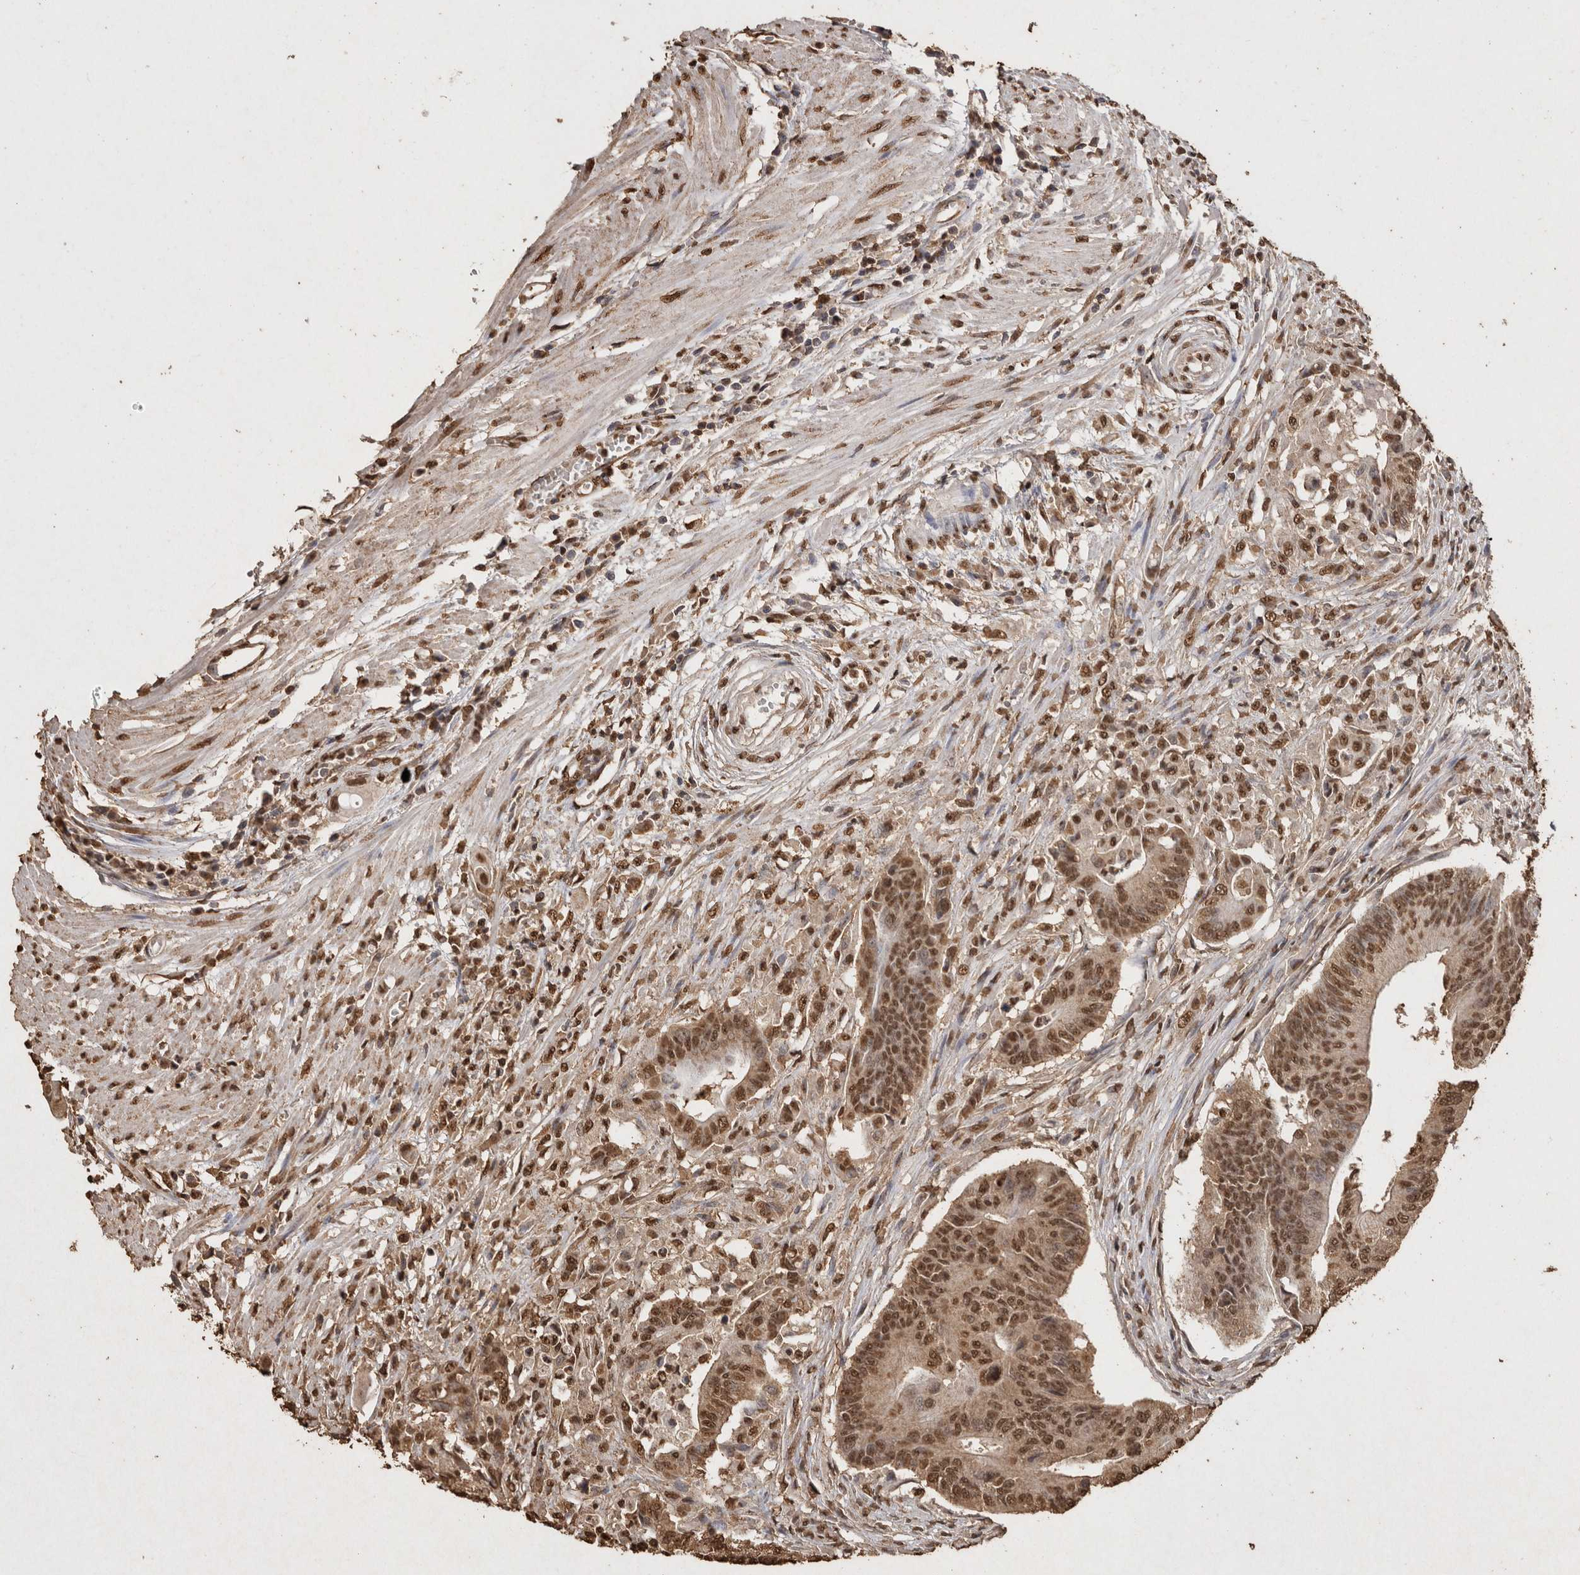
{"staining": {"intensity": "moderate", "quantity": ">75%", "location": "nuclear"}, "tissue": "colorectal cancer", "cell_type": "Tumor cells", "image_type": "cancer", "snomed": [{"axis": "morphology", "description": "Adenoma, NOS"}, {"axis": "morphology", "description": "Adenocarcinoma, NOS"}, {"axis": "topography", "description": "Colon"}], "caption": "This is an image of immunohistochemistry staining of adenocarcinoma (colorectal), which shows moderate positivity in the nuclear of tumor cells.", "gene": "FSTL3", "patient": {"sex": "male", "age": 79}}